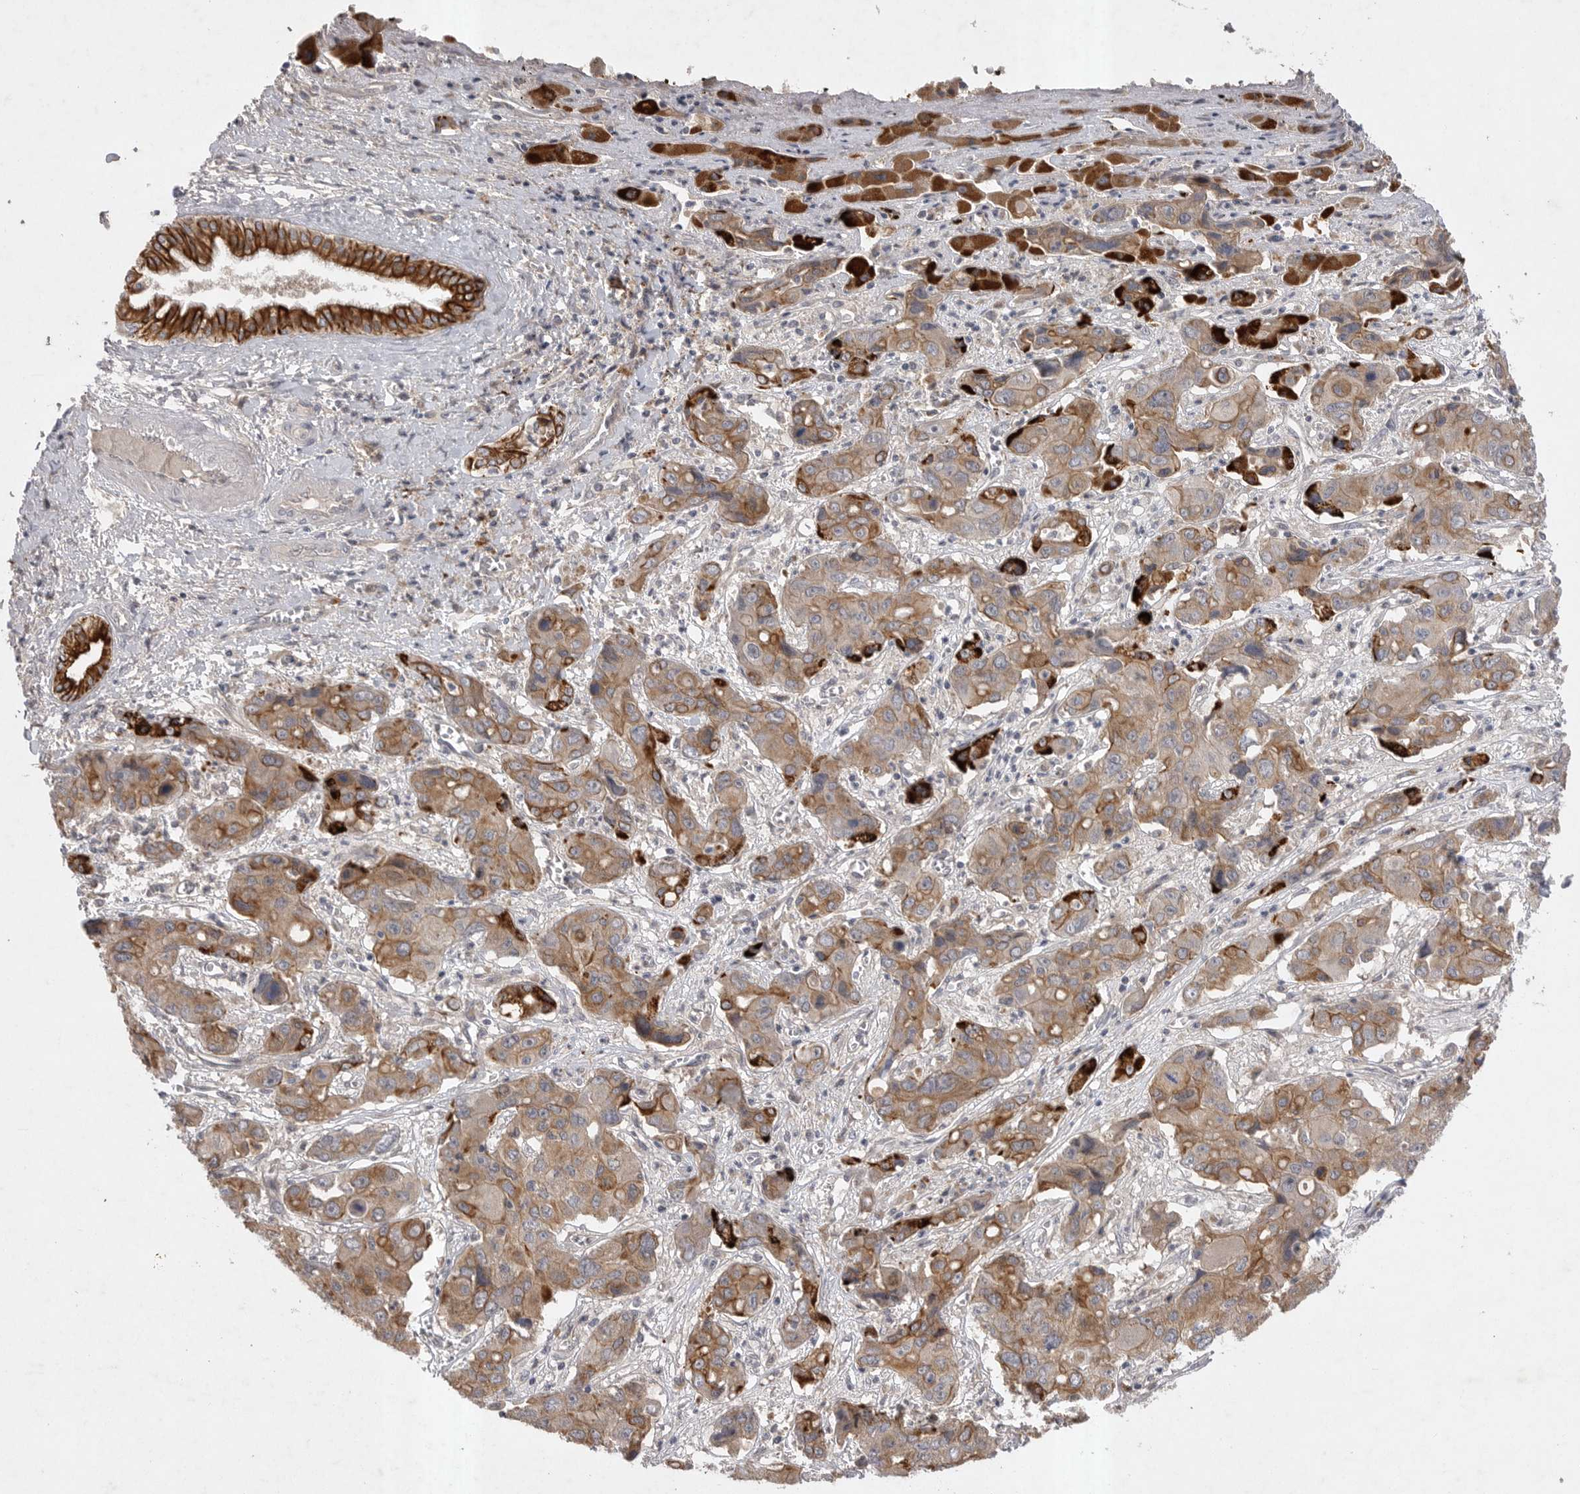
{"staining": {"intensity": "strong", "quantity": "25%-75%", "location": "cytoplasmic/membranous"}, "tissue": "liver cancer", "cell_type": "Tumor cells", "image_type": "cancer", "snomed": [{"axis": "morphology", "description": "Cholangiocarcinoma"}, {"axis": "topography", "description": "Liver"}], "caption": "Protein positivity by immunohistochemistry (IHC) demonstrates strong cytoplasmic/membranous staining in approximately 25%-75% of tumor cells in liver cancer (cholangiocarcinoma).", "gene": "DHDDS", "patient": {"sex": "male", "age": 67}}